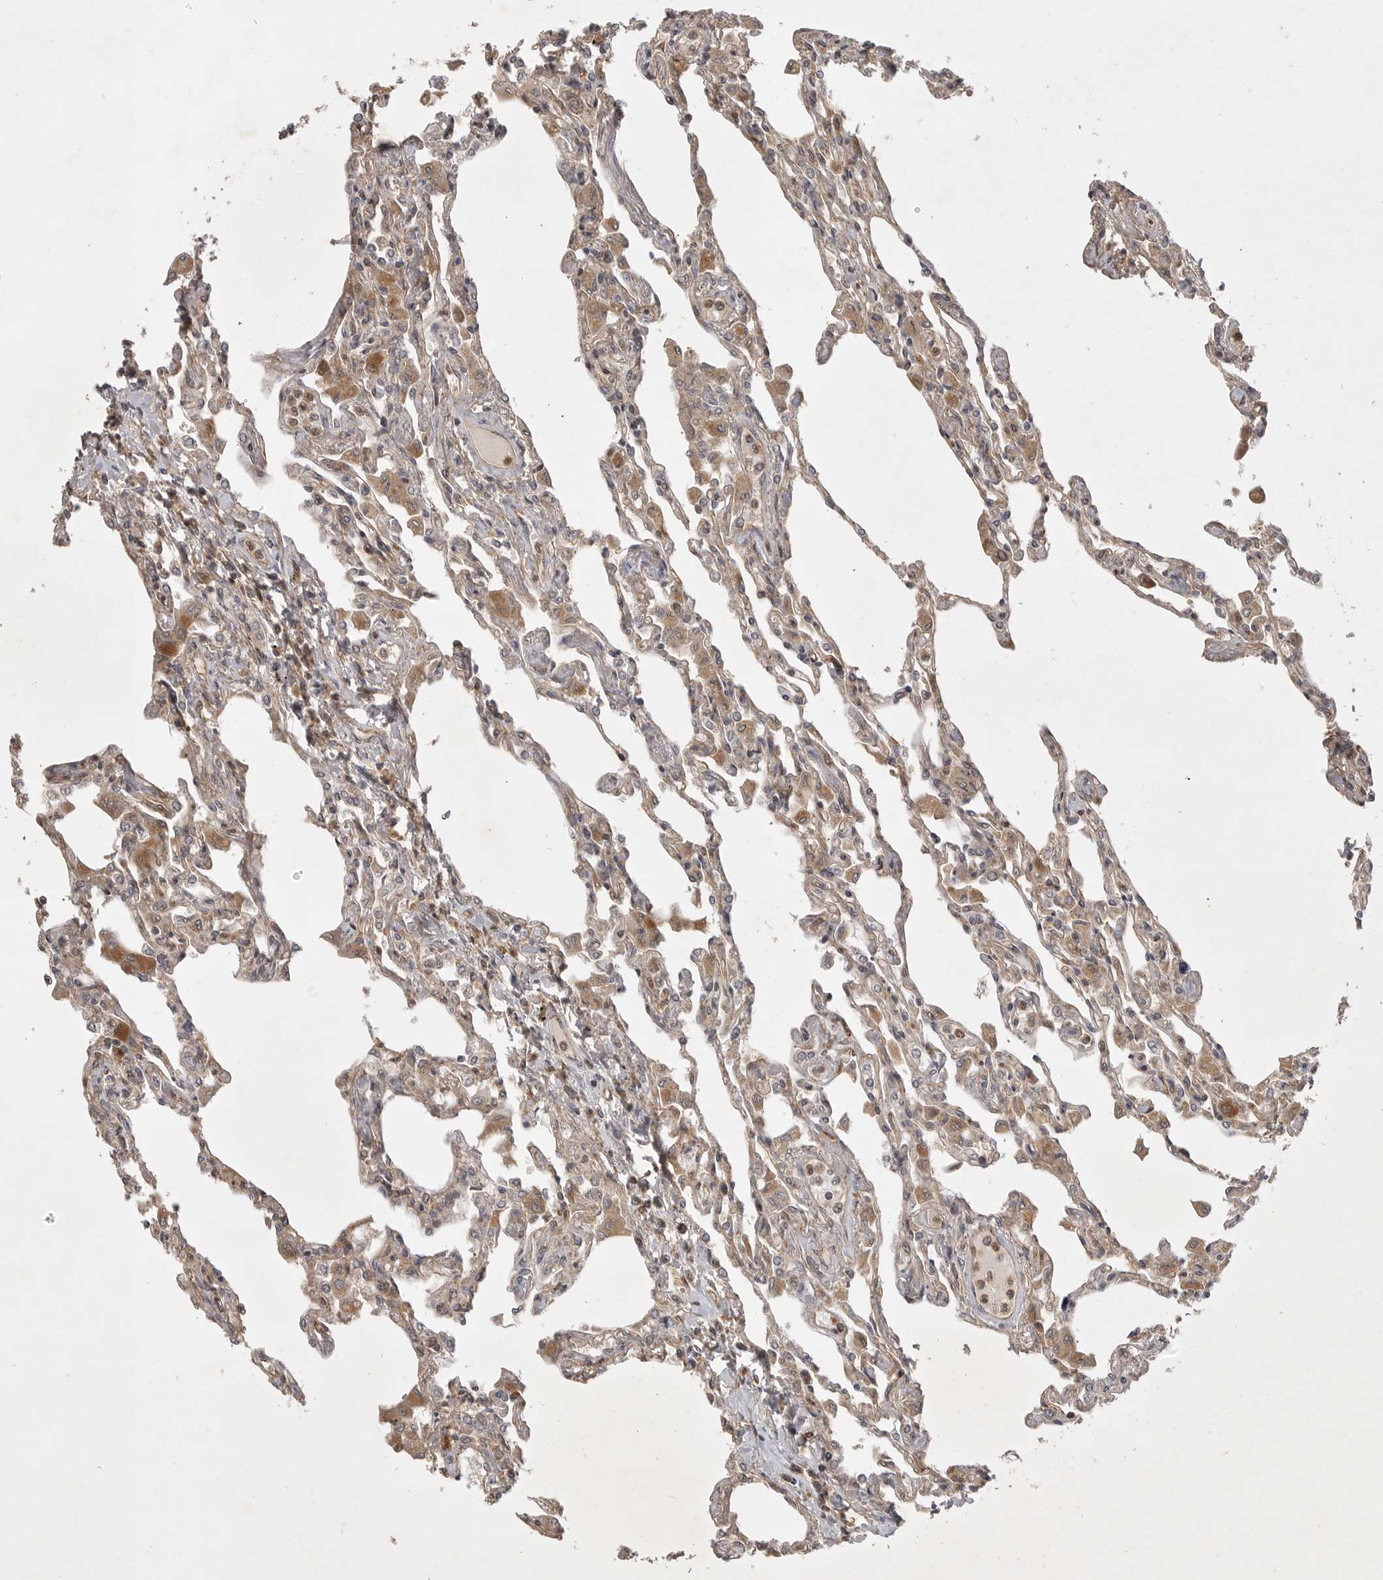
{"staining": {"intensity": "moderate", "quantity": "25%-75%", "location": "cytoplasmic/membranous"}, "tissue": "lung", "cell_type": "Alveolar cells", "image_type": "normal", "snomed": [{"axis": "morphology", "description": "Normal tissue, NOS"}, {"axis": "topography", "description": "Bronchus"}, {"axis": "topography", "description": "Lung"}], "caption": "This image reveals immunohistochemistry staining of benign human lung, with medium moderate cytoplasmic/membranous staining in approximately 25%-75% of alveolar cells.", "gene": "ZNF232", "patient": {"sex": "female", "age": 49}}